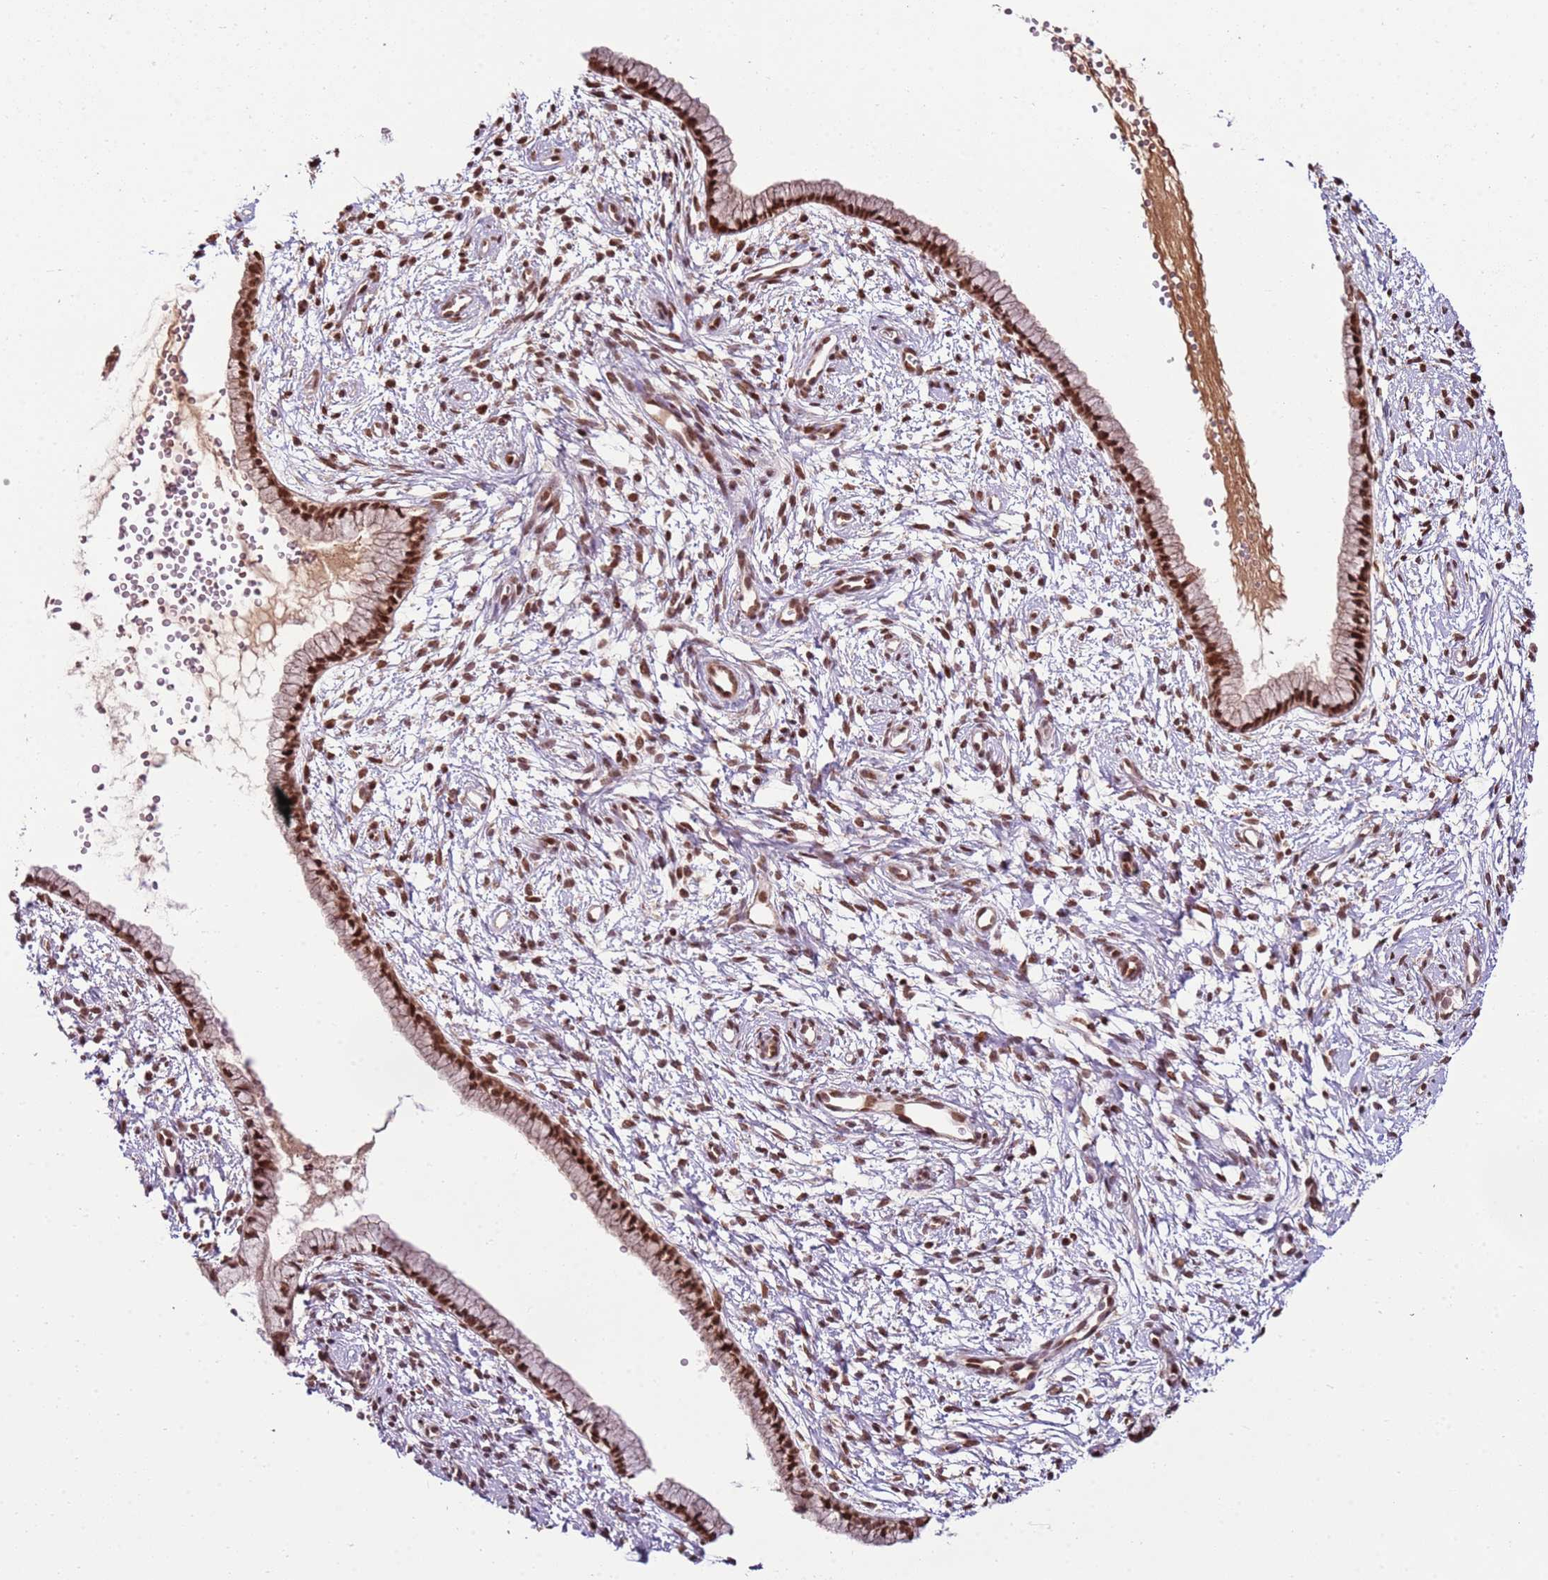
{"staining": {"intensity": "strong", "quantity": ">75%", "location": "nuclear"}, "tissue": "cervix", "cell_type": "Glandular cells", "image_type": "normal", "snomed": [{"axis": "morphology", "description": "Normal tissue, NOS"}, {"axis": "topography", "description": "Cervix"}], "caption": "Protein analysis of normal cervix reveals strong nuclear staining in approximately >75% of glandular cells. (DAB IHC, brown staining for protein, blue staining for nuclei).", "gene": "ZBTB12", "patient": {"sex": "female", "age": 57}}